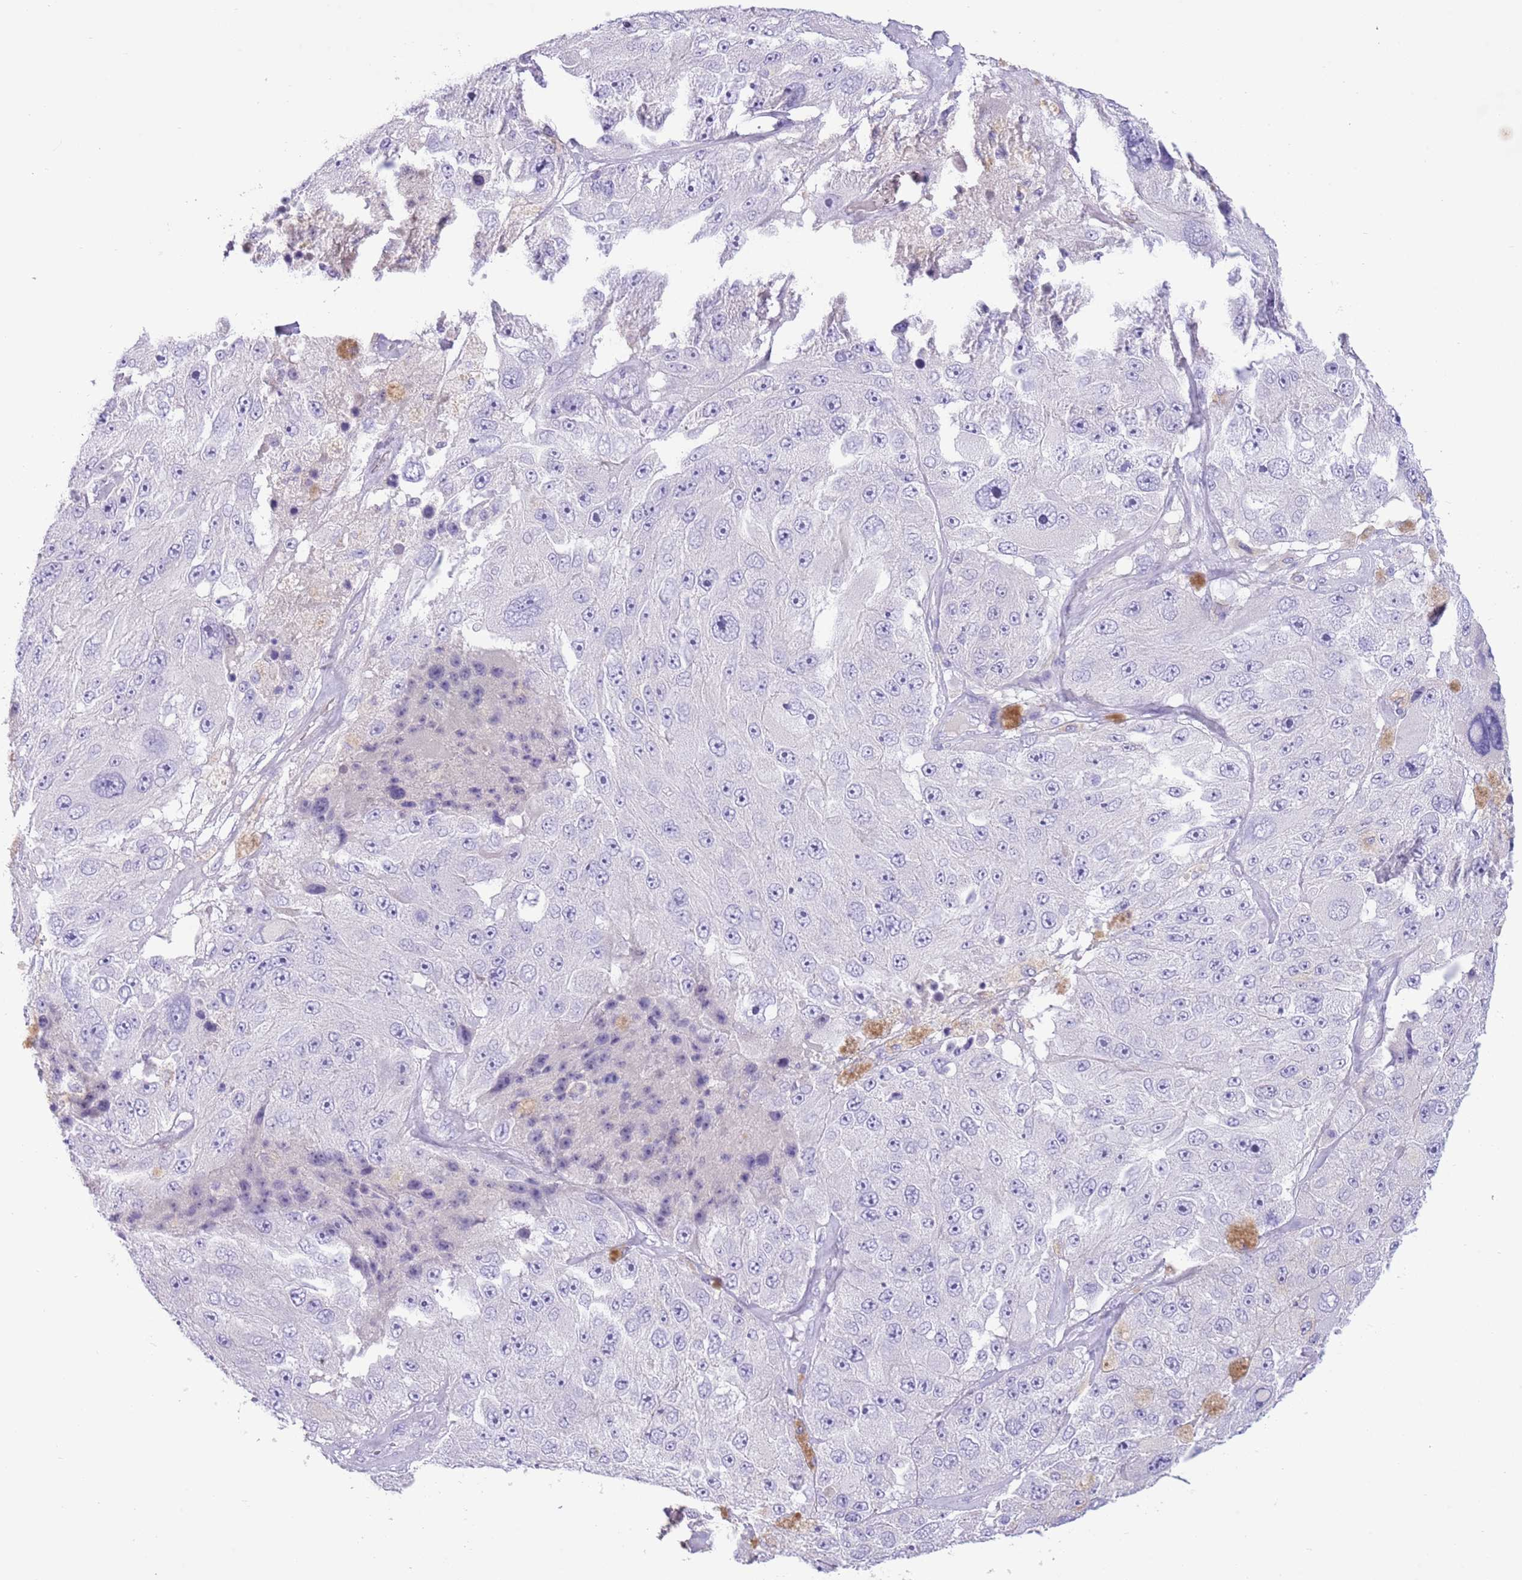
{"staining": {"intensity": "negative", "quantity": "none", "location": "none"}, "tissue": "melanoma", "cell_type": "Tumor cells", "image_type": "cancer", "snomed": [{"axis": "morphology", "description": "Malignant melanoma, Metastatic site"}, {"axis": "topography", "description": "Lymph node"}], "caption": "The immunohistochemistry image has no significant expression in tumor cells of melanoma tissue. (Brightfield microscopy of DAB IHC at high magnification).", "gene": "TOX2", "patient": {"sex": "male", "age": 62}}